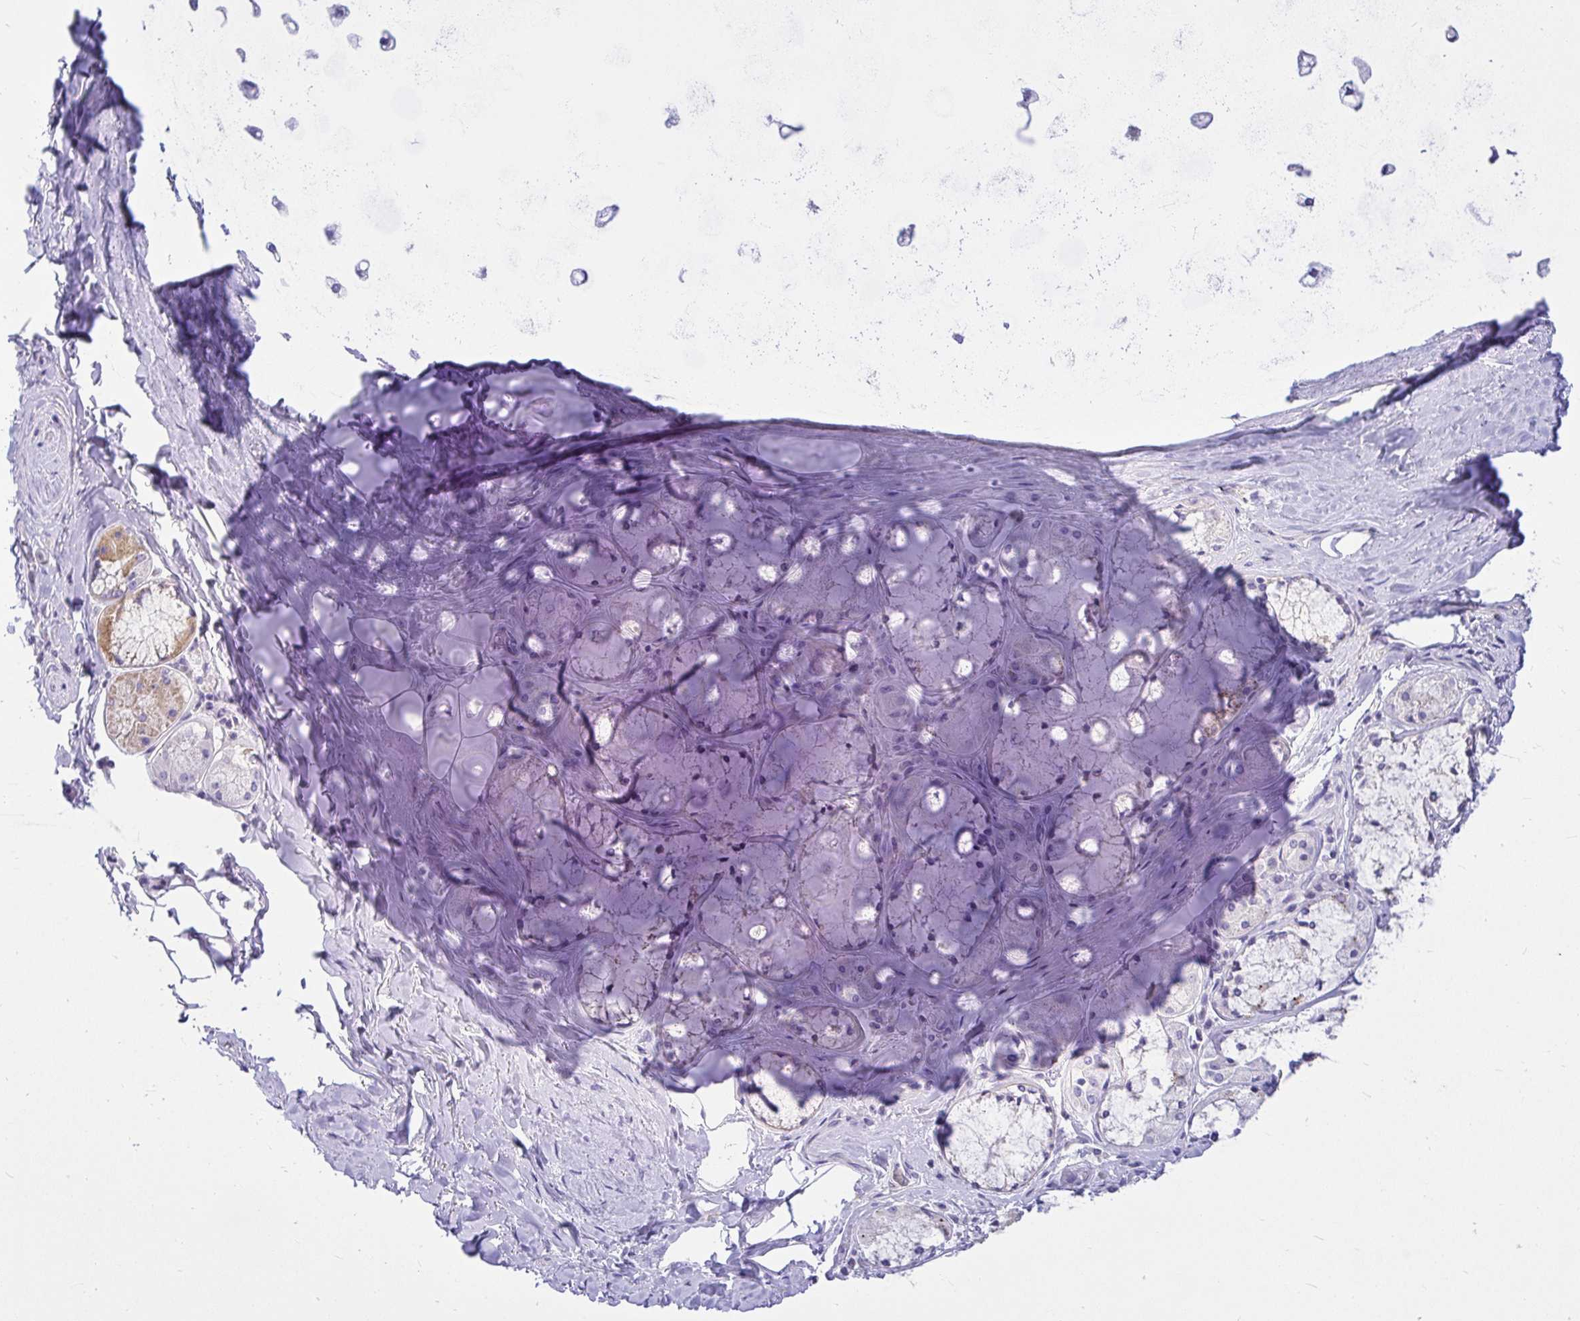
{"staining": {"intensity": "negative", "quantity": "none", "location": "none"}, "tissue": "soft tissue", "cell_type": "Chondrocytes", "image_type": "normal", "snomed": [{"axis": "morphology", "description": "Normal tissue, NOS"}, {"axis": "topography", "description": "Cartilage tissue"}, {"axis": "topography", "description": "Bronchus"}], "caption": "IHC of unremarkable human soft tissue demonstrates no expression in chondrocytes.", "gene": "PKN3", "patient": {"sex": "male", "age": 64}}